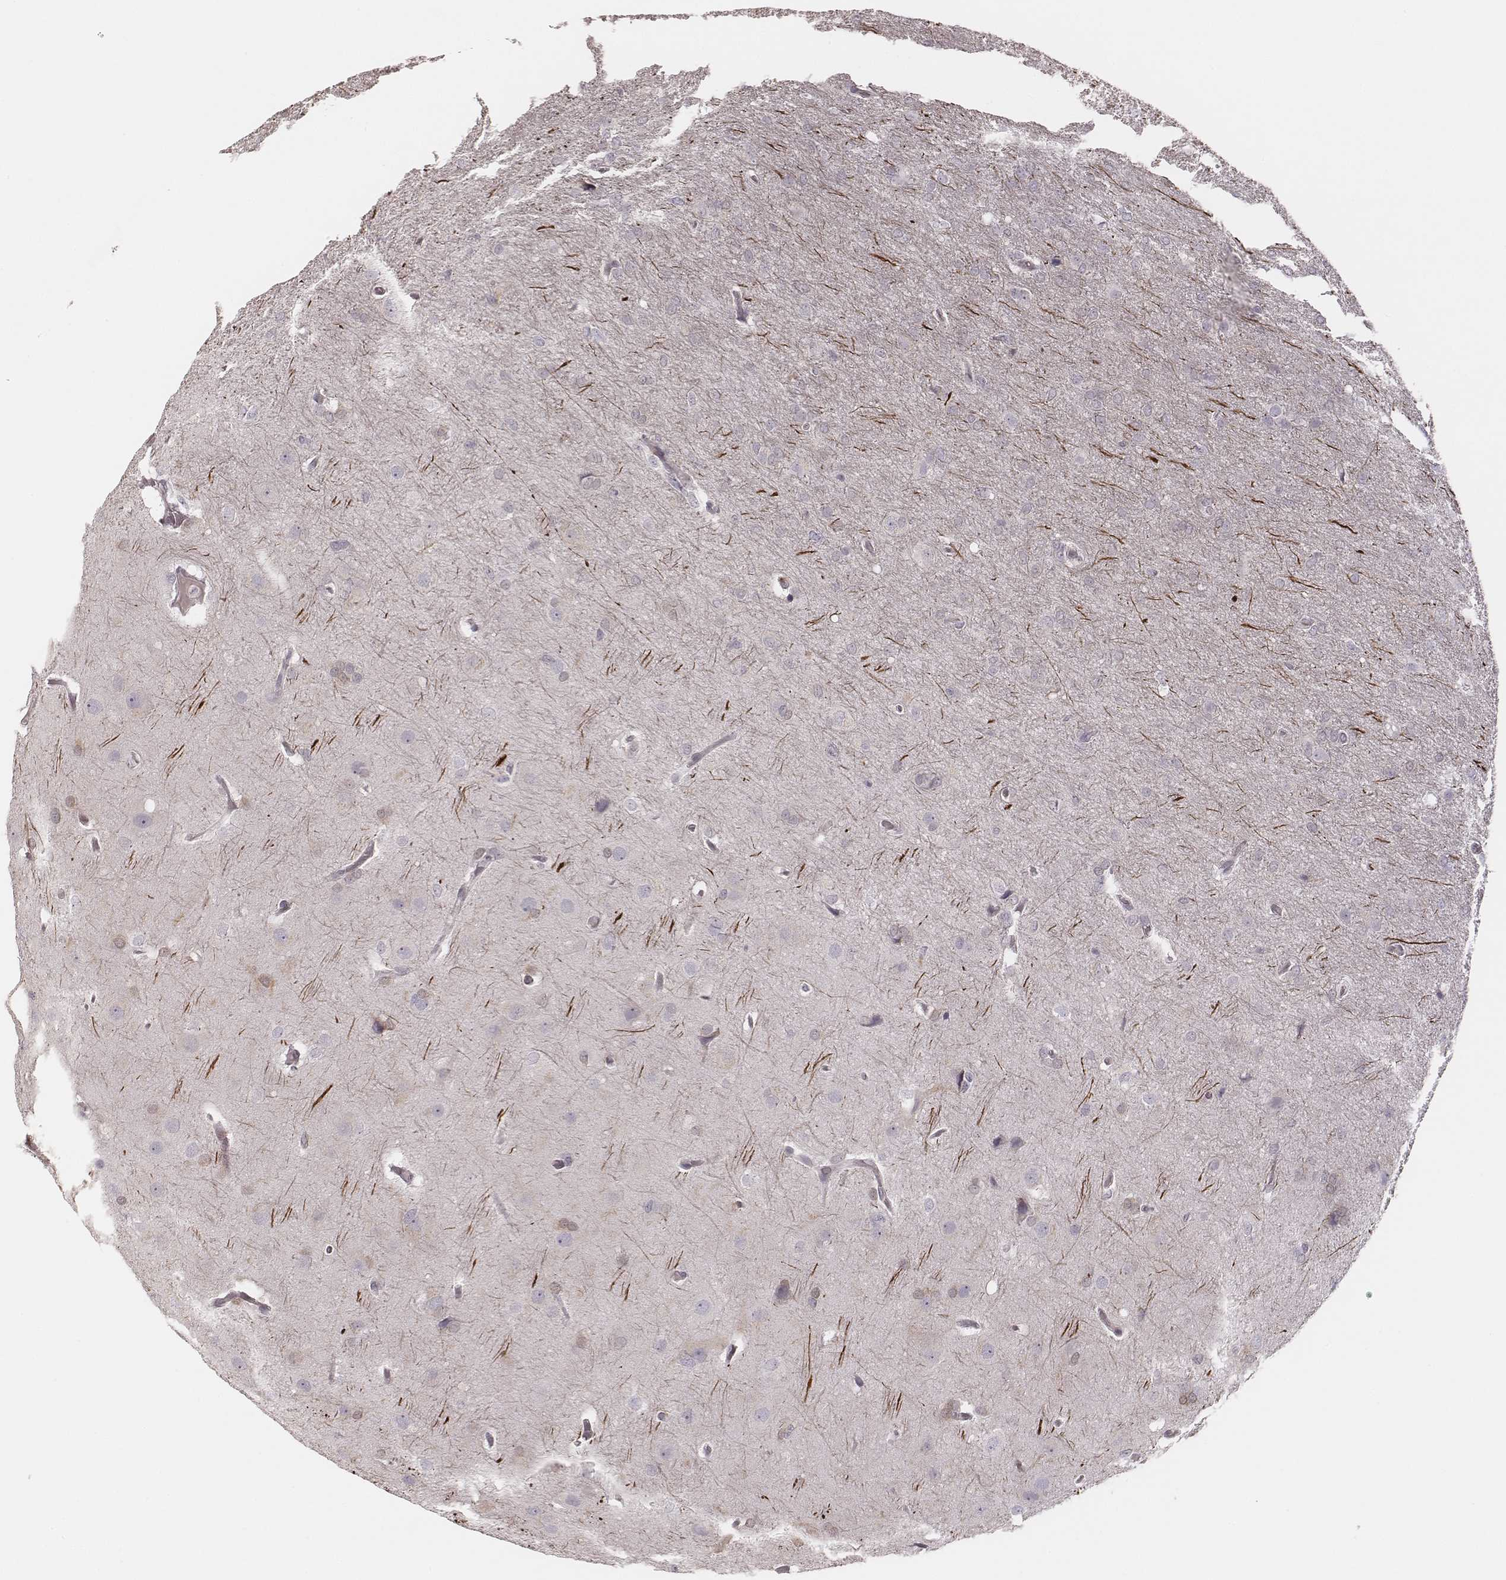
{"staining": {"intensity": "negative", "quantity": "none", "location": "none"}, "tissue": "glioma", "cell_type": "Tumor cells", "image_type": "cancer", "snomed": [{"axis": "morphology", "description": "Glioma, malignant, High grade"}, {"axis": "topography", "description": "Brain"}], "caption": "IHC histopathology image of neoplastic tissue: human malignant glioma (high-grade) stained with DAB demonstrates no significant protein expression in tumor cells.", "gene": "MSX1", "patient": {"sex": "male", "age": 53}}